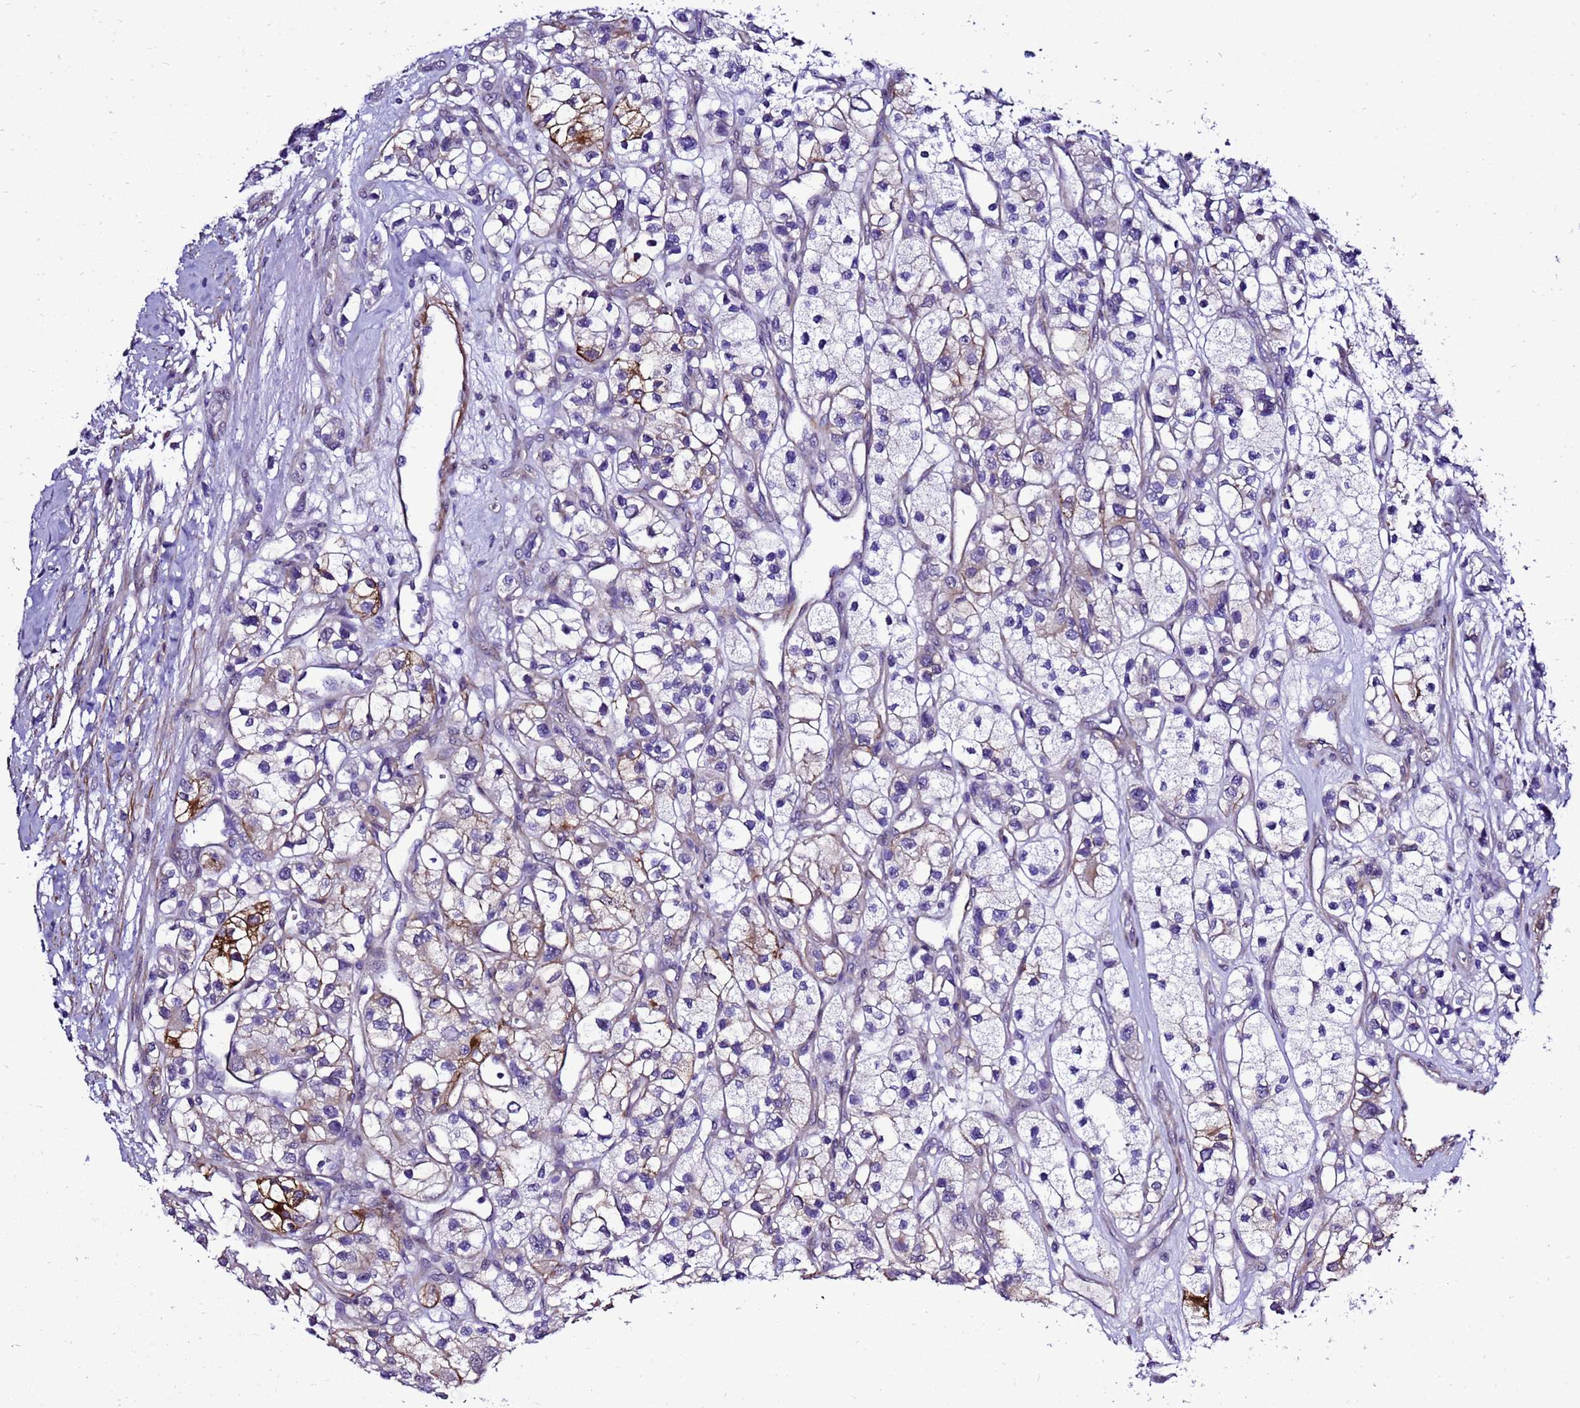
{"staining": {"intensity": "strong", "quantity": "<25%", "location": "cytoplasmic/membranous"}, "tissue": "renal cancer", "cell_type": "Tumor cells", "image_type": "cancer", "snomed": [{"axis": "morphology", "description": "Adenocarcinoma, NOS"}, {"axis": "topography", "description": "Kidney"}], "caption": "Immunohistochemistry staining of adenocarcinoma (renal), which reveals medium levels of strong cytoplasmic/membranous expression in about <25% of tumor cells indicating strong cytoplasmic/membranous protein positivity. The staining was performed using DAB (3,3'-diaminobenzidine) (brown) for protein detection and nuclei were counterstained in hematoxylin (blue).", "gene": "GZF1", "patient": {"sex": "female", "age": 57}}